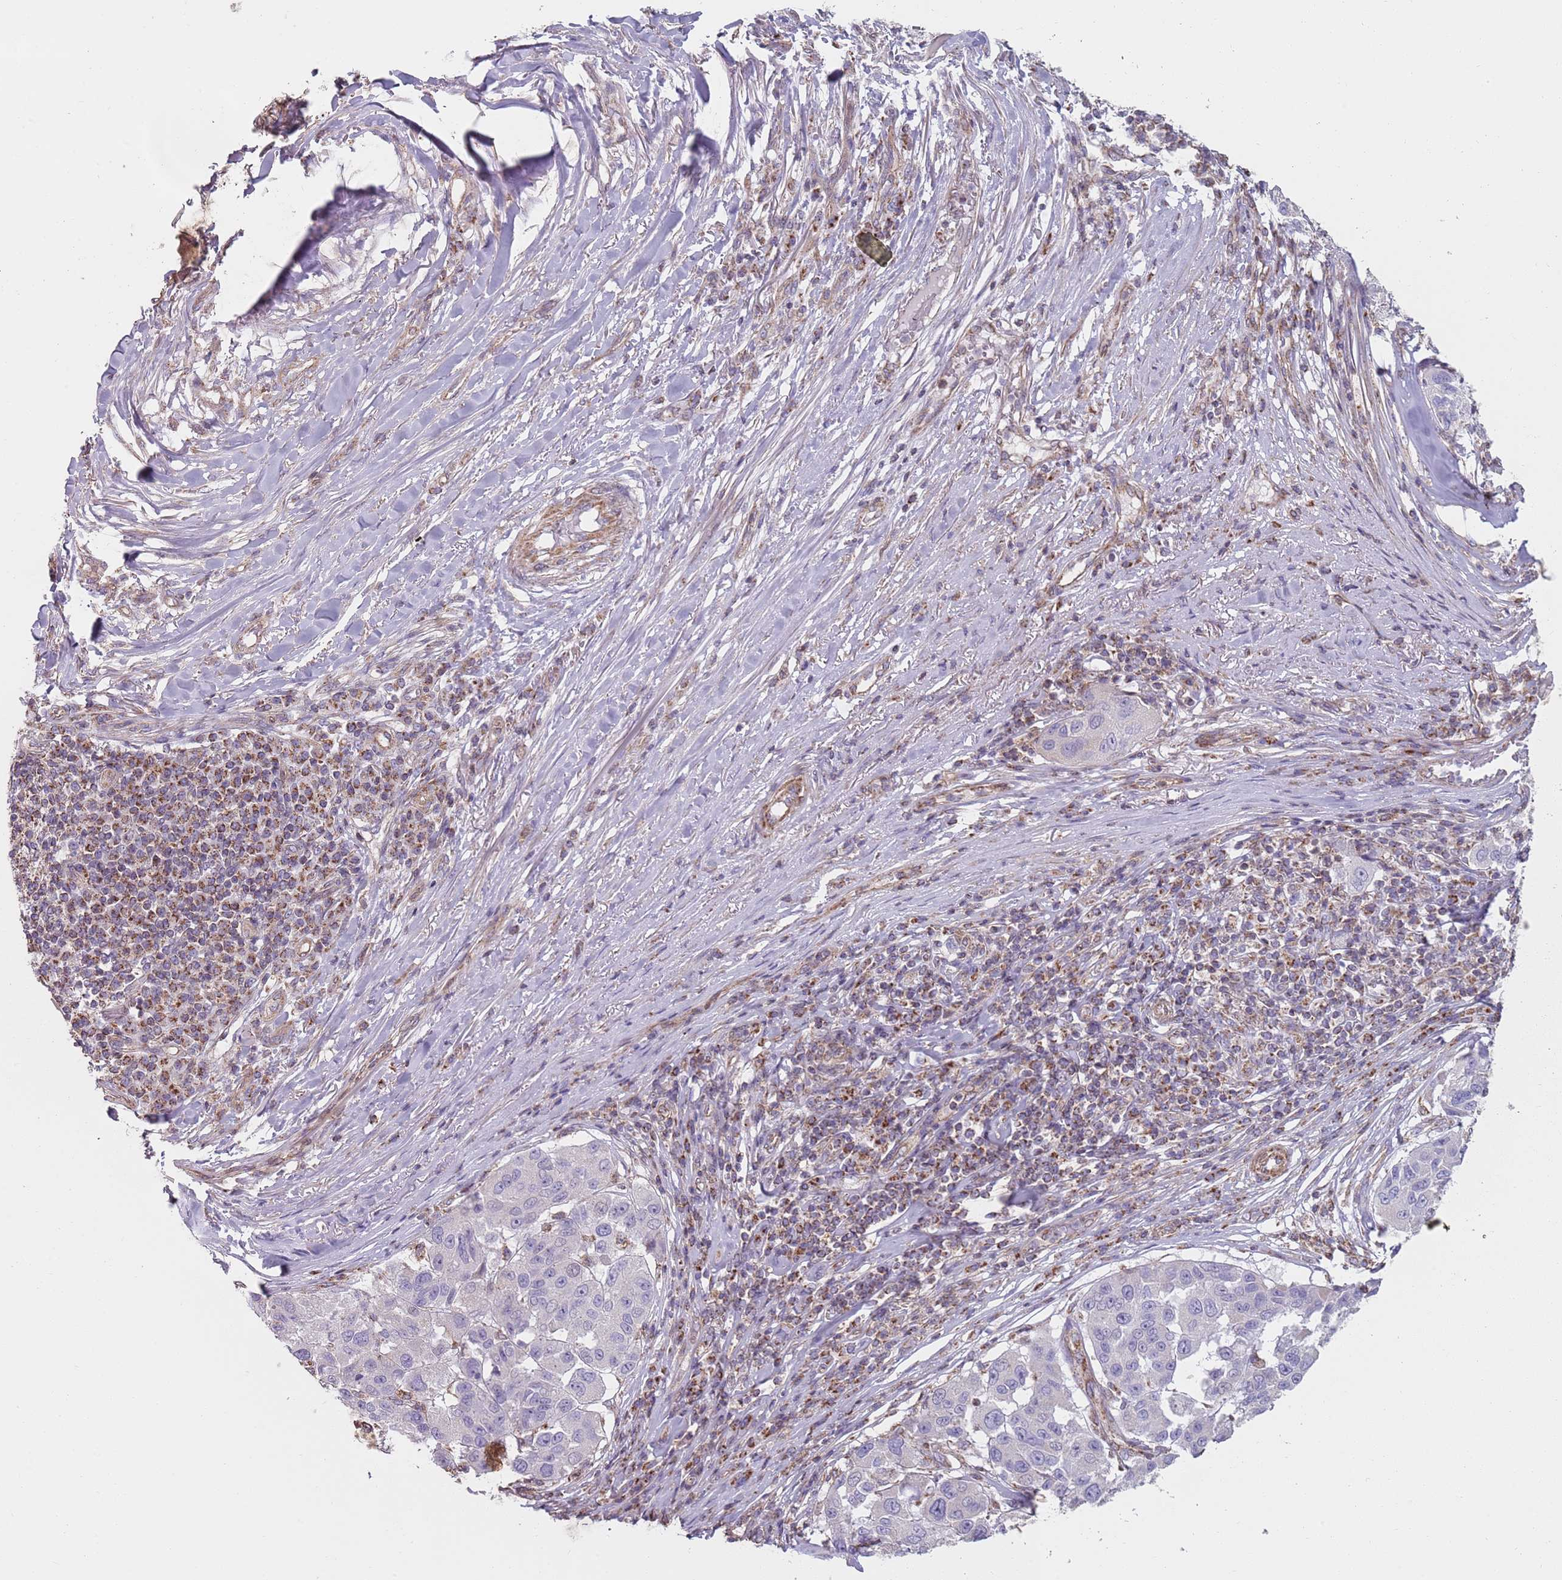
{"staining": {"intensity": "negative", "quantity": "none", "location": "none"}, "tissue": "melanoma", "cell_type": "Tumor cells", "image_type": "cancer", "snomed": [{"axis": "morphology", "description": "Malignant melanoma, NOS"}, {"axis": "topography", "description": "Skin"}], "caption": "Malignant melanoma was stained to show a protein in brown. There is no significant expression in tumor cells.", "gene": "GAS8", "patient": {"sex": "female", "age": 66}}